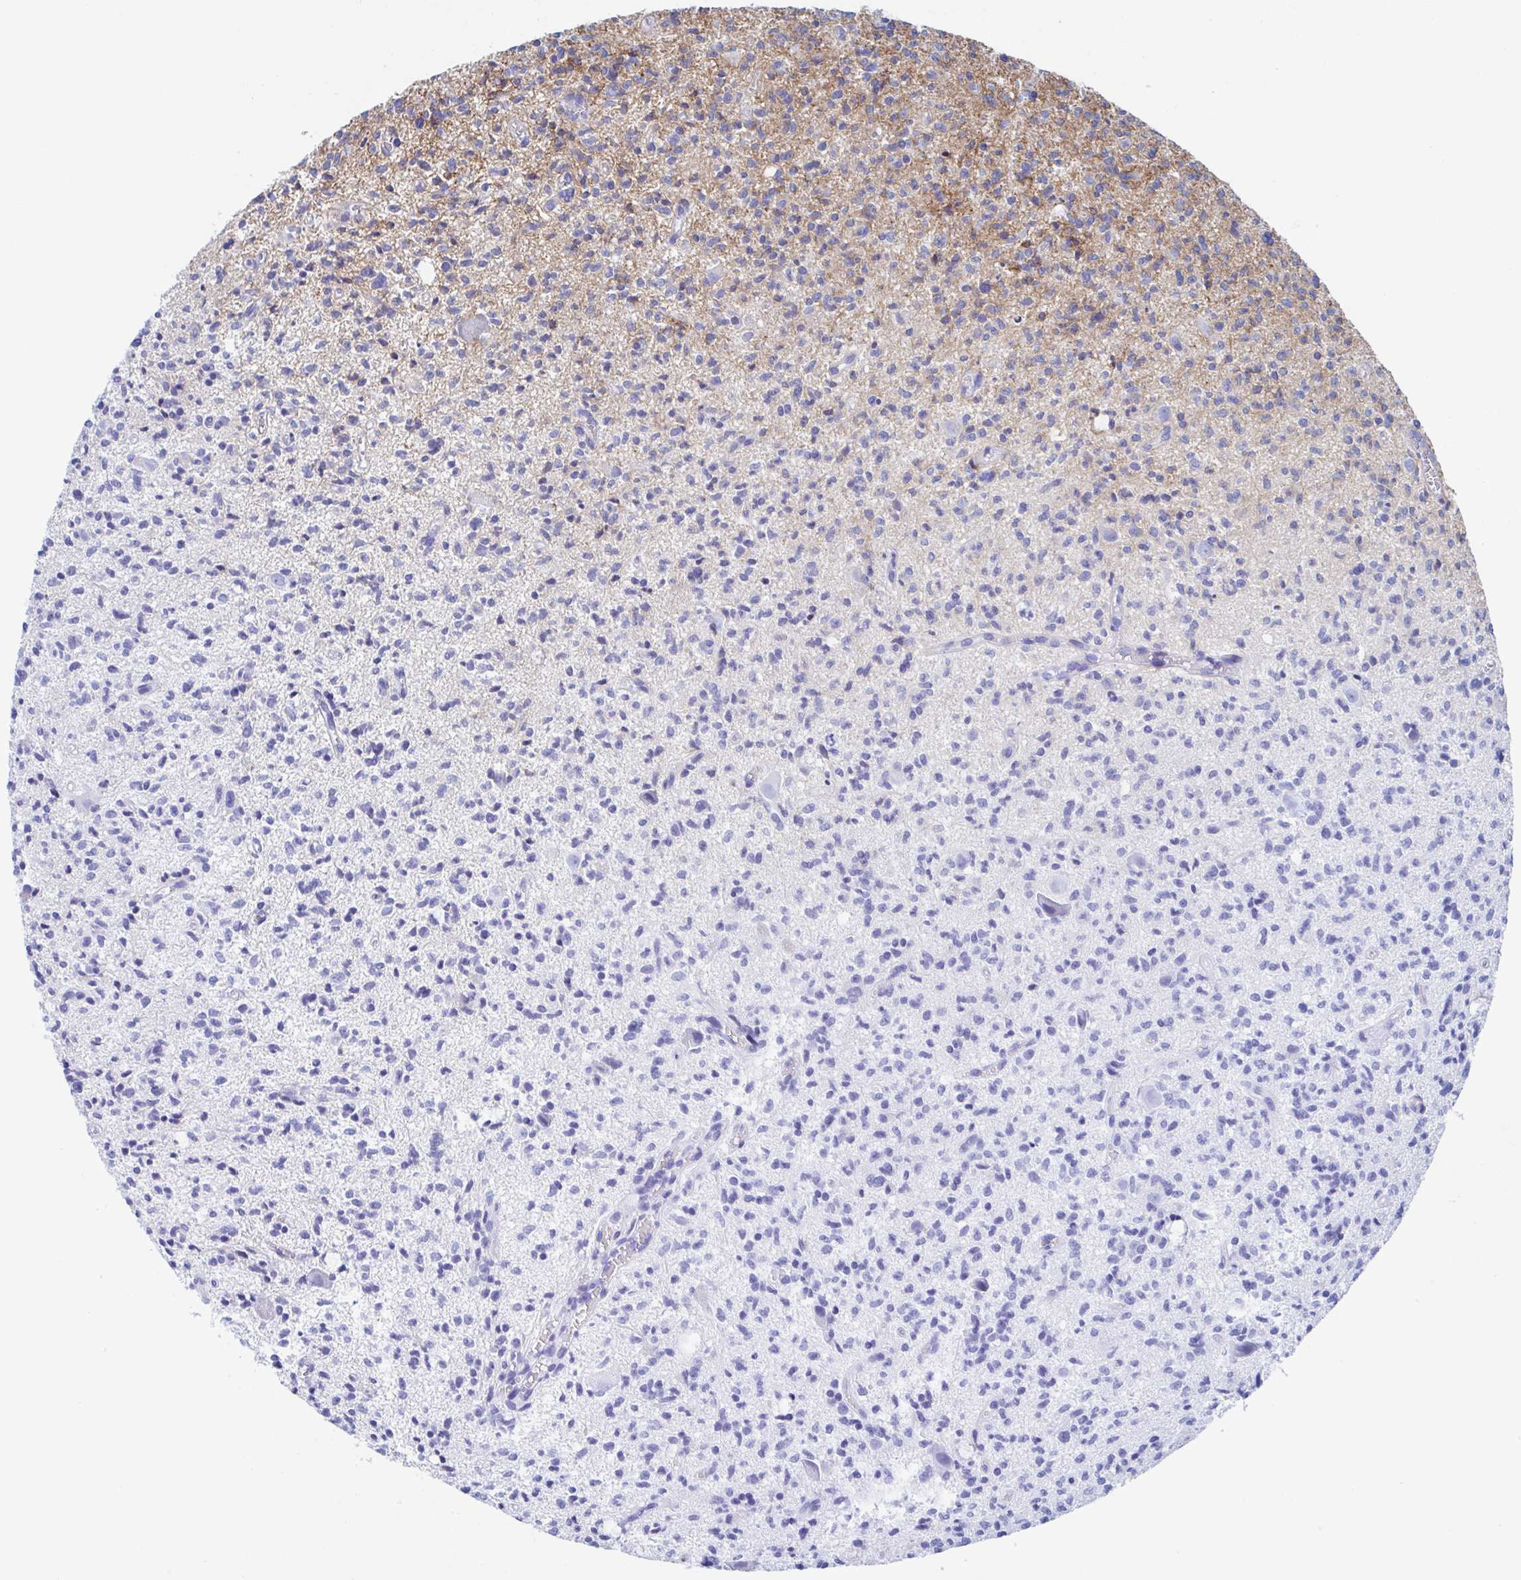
{"staining": {"intensity": "weak", "quantity": "<25%", "location": "cytoplasmic/membranous"}, "tissue": "glioma", "cell_type": "Tumor cells", "image_type": "cancer", "snomed": [{"axis": "morphology", "description": "Glioma, malignant, Low grade"}, {"axis": "topography", "description": "Brain"}], "caption": "Immunohistochemical staining of low-grade glioma (malignant) exhibits no significant positivity in tumor cells. (Brightfield microscopy of DAB (3,3'-diaminobenzidine) IHC at high magnification).", "gene": "CDH2", "patient": {"sex": "male", "age": 64}}